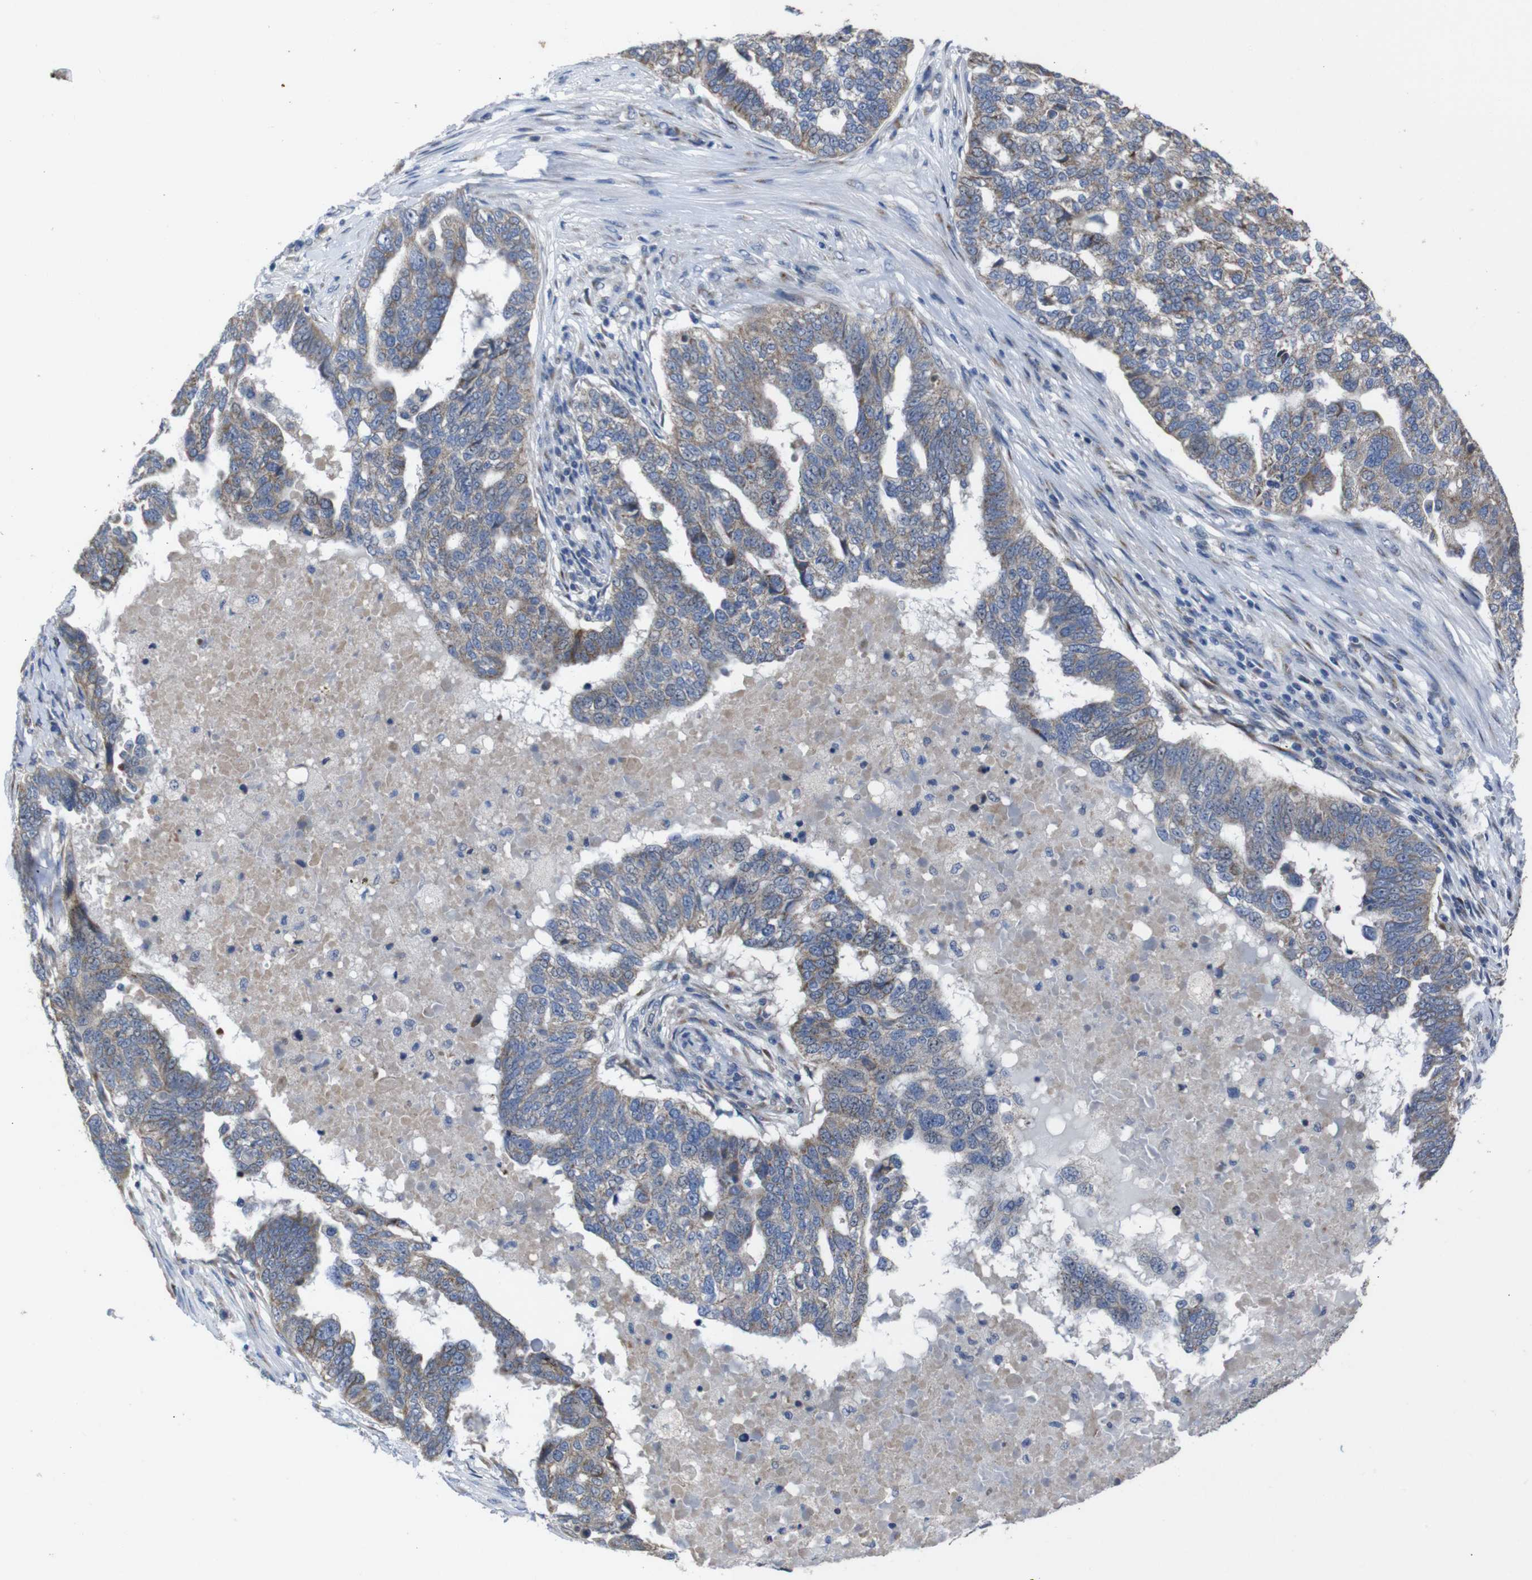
{"staining": {"intensity": "weak", "quantity": "25%-75%", "location": "cytoplasmic/membranous"}, "tissue": "ovarian cancer", "cell_type": "Tumor cells", "image_type": "cancer", "snomed": [{"axis": "morphology", "description": "Cystadenocarcinoma, serous, NOS"}, {"axis": "topography", "description": "Ovary"}], "caption": "Weak cytoplasmic/membranous expression for a protein is present in about 25%-75% of tumor cells of ovarian cancer using immunohistochemistry.", "gene": "CHST10", "patient": {"sex": "female", "age": 59}}